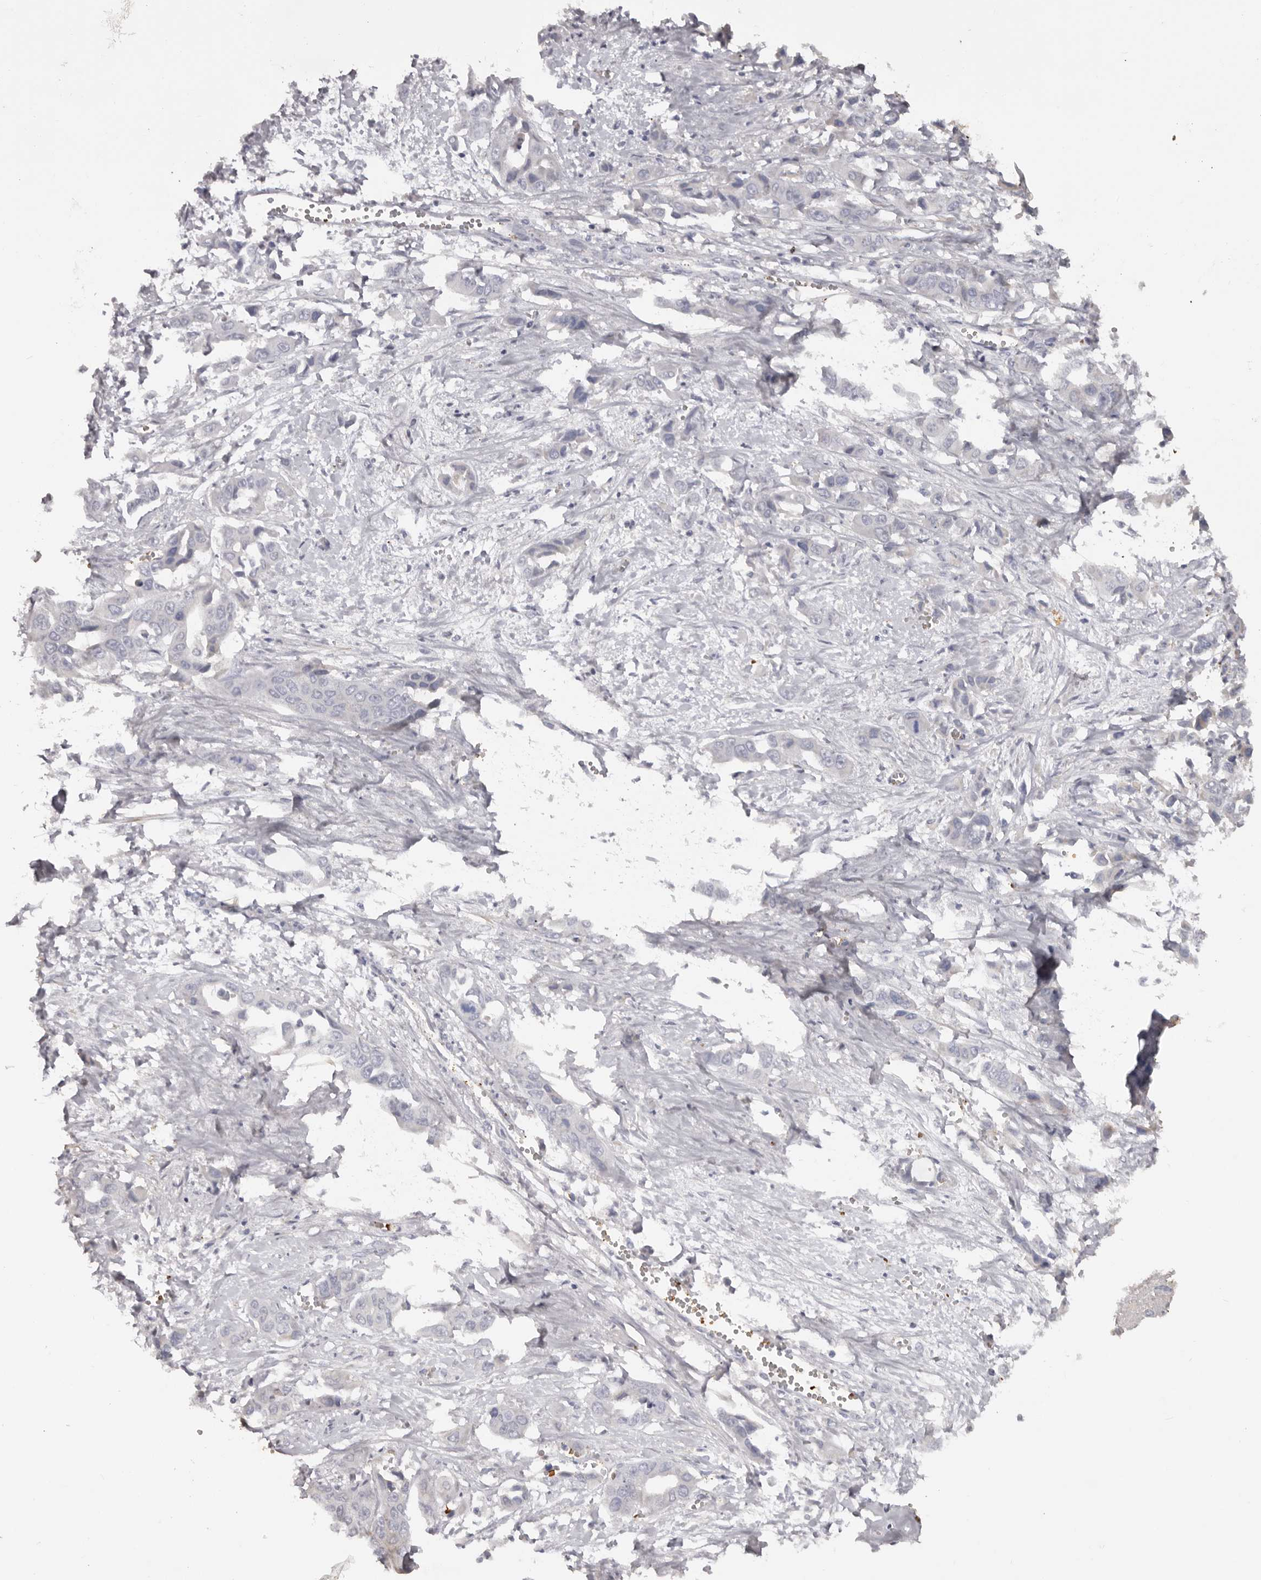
{"staining": {"intensity": "negative", "quantity": "none", "location": "none"}, "tissue": "liver cancer", "cell_type": "Tumor cells", "image_type": "cancer", "snomed": [{"axis": "morphology", "description": "Cholangiocarcinoma"}, {"axis": "topography", "description": "Liver"}], "caption": "The histopathology image displays no significant staining in tumor cells of cholangiocarcinoma (liver).", "gene": "TNR", "patient": {"sex": "female", "age": 52}}